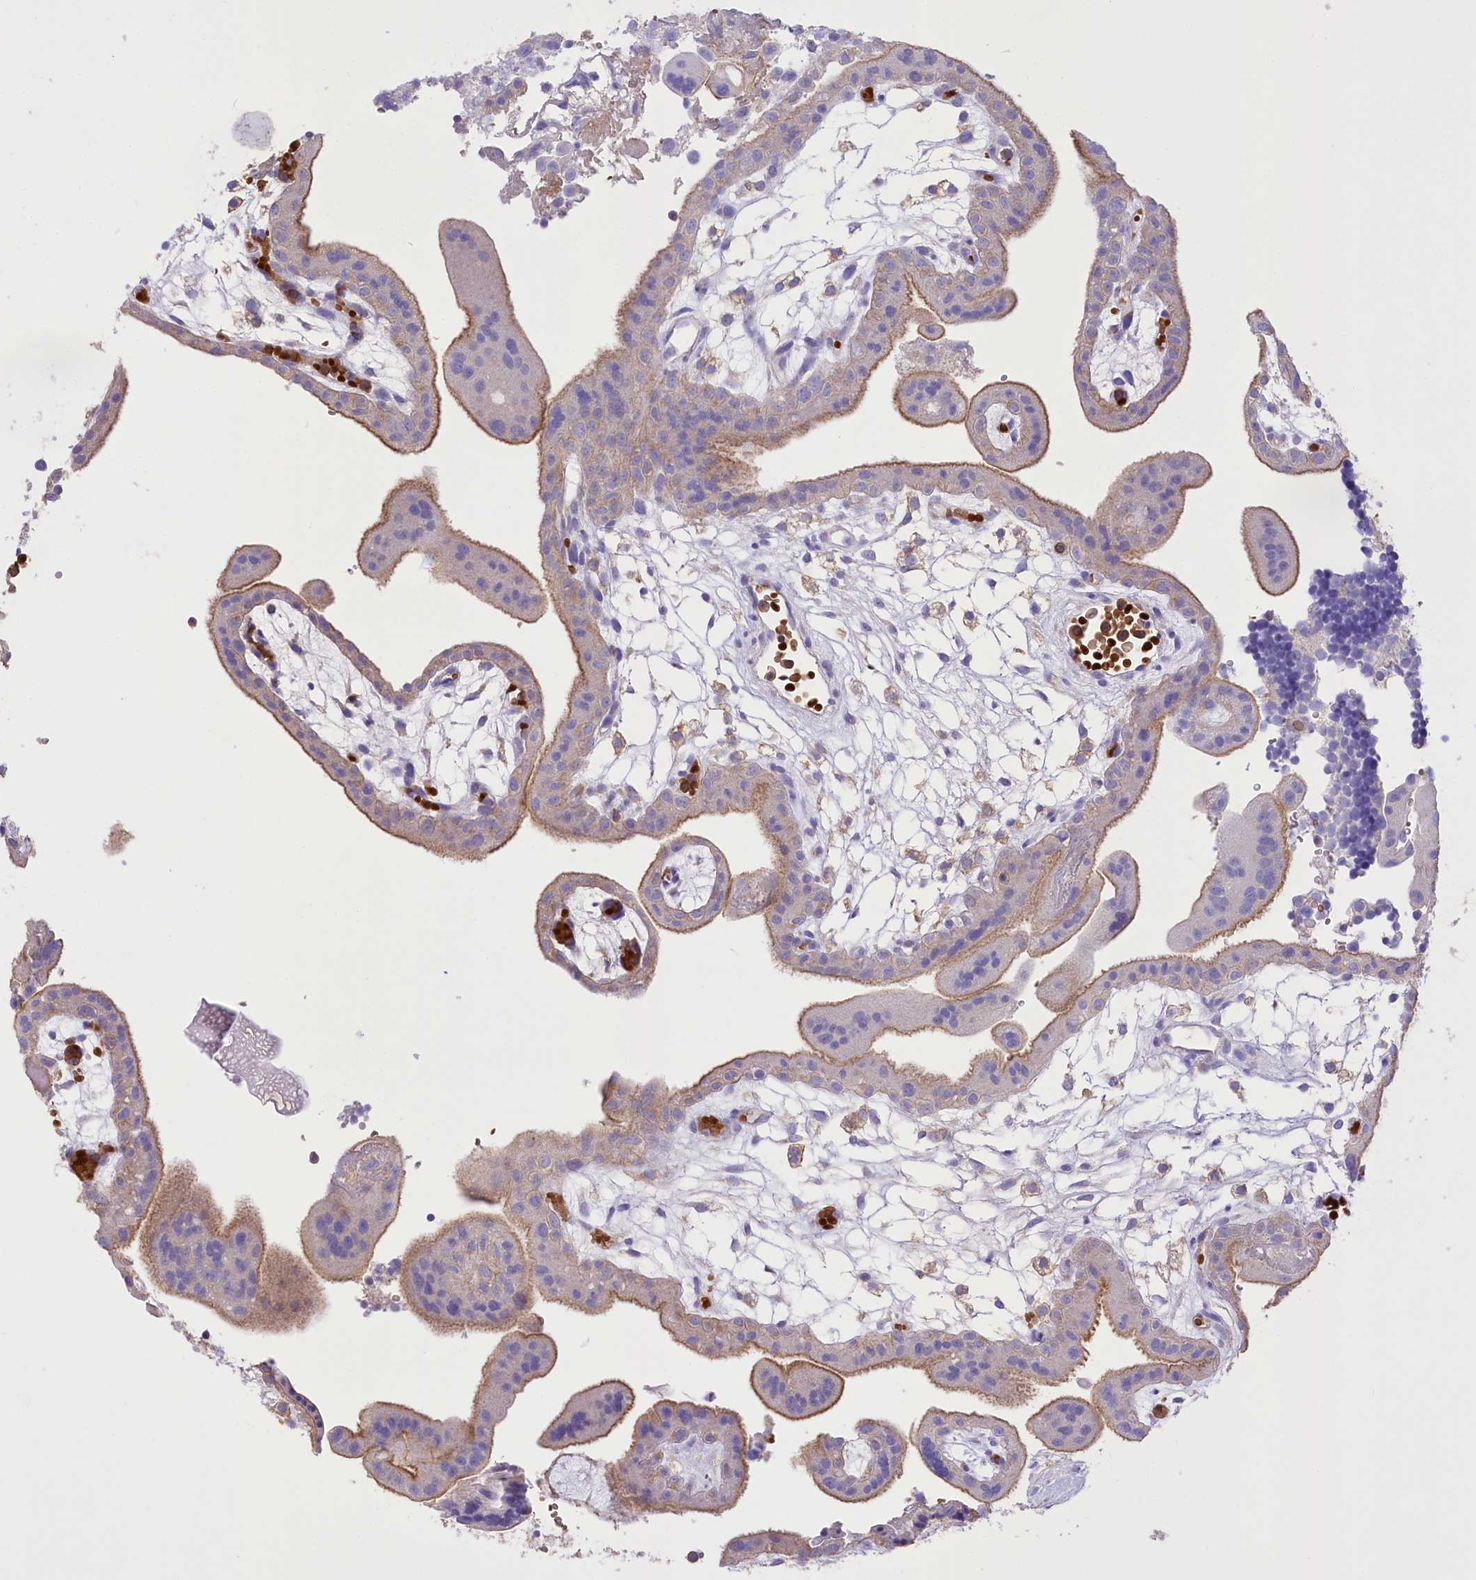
{"staining": {"intensity": "moderate", "quantity": ">75%", "location": "cytoplasmic/membranous"}, "tissue": "placenta", "cell_type": "Trophoblastic cells", "image_type": "normal", "snomed": [{"axis": "morphology", "description": "Normal tissue, NOS"}, {"axis": "topography", "description": "Placenta"}], "caption": "DAB (3,3'-diaminobenzidine) immunohistochemical staining of unremarkable placenta displays moderate cytoplasmic/membranous protein positivity in about >75% of trophoblastic cells.", "gene": "PRSS53", "patient": {"sex": "female", "age": 18}}